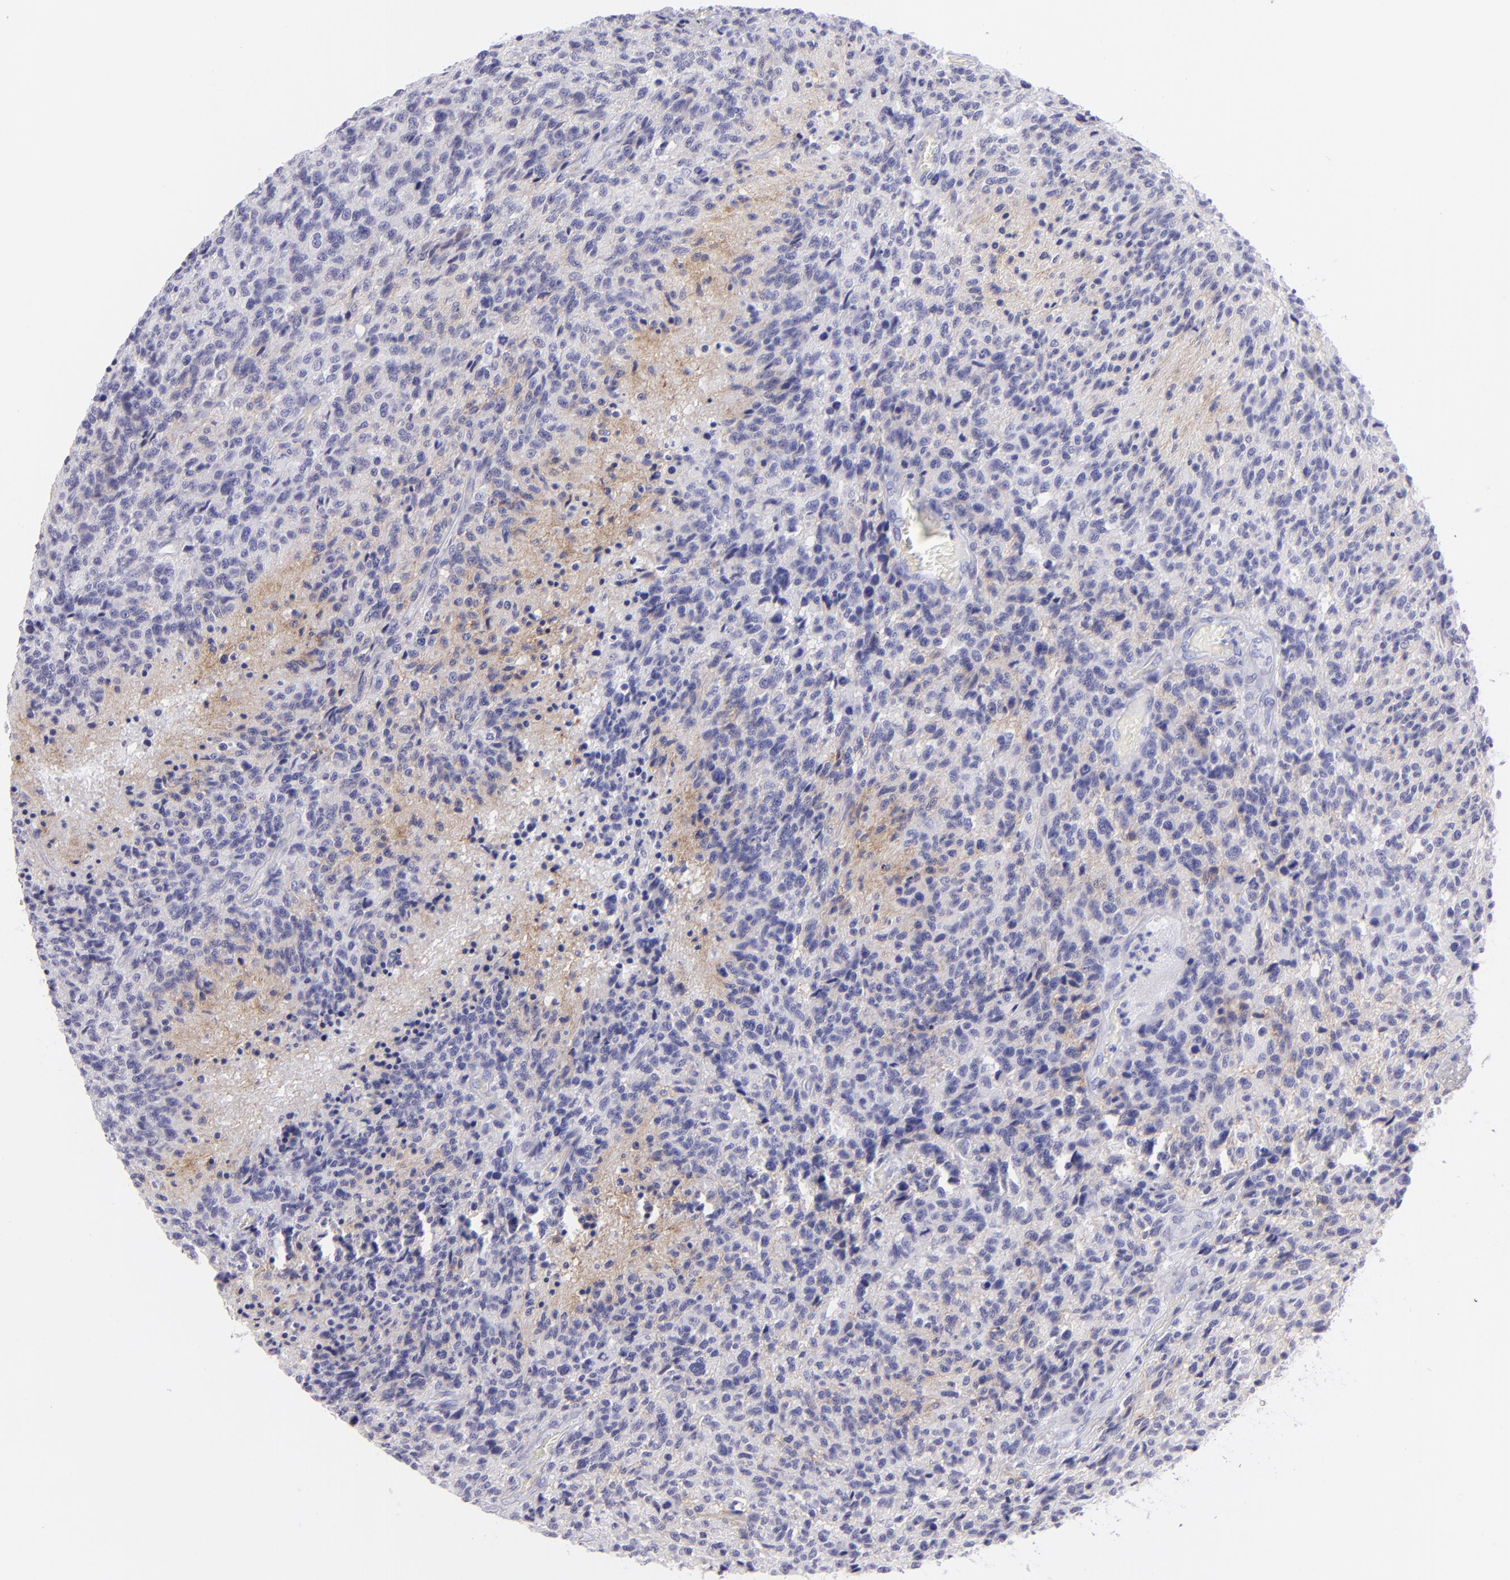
{"staining": {"intensity": "negative", "quantity": "none", "location": "none"}, "tissue": "glioma", "cell_type": "Tumor cells", "image_type": "cancer", "snomed": [{"axis": "morphology", "description": "Glioma, malignant, High grade"}, {"axis": "topography", "description": "Brain"}], "caption": "Malignant glioma (high-grade) was stained to show a protein in brown. There is no significant positivity in tumor cells. The staining was performed using DAB to visualize the protein expression in brown, while the nuclei were stained in blue with hematoxylin (Magnification: 20x).", "gene": "SLC1A2", "patient": {"sex": "male", "age": 36}}